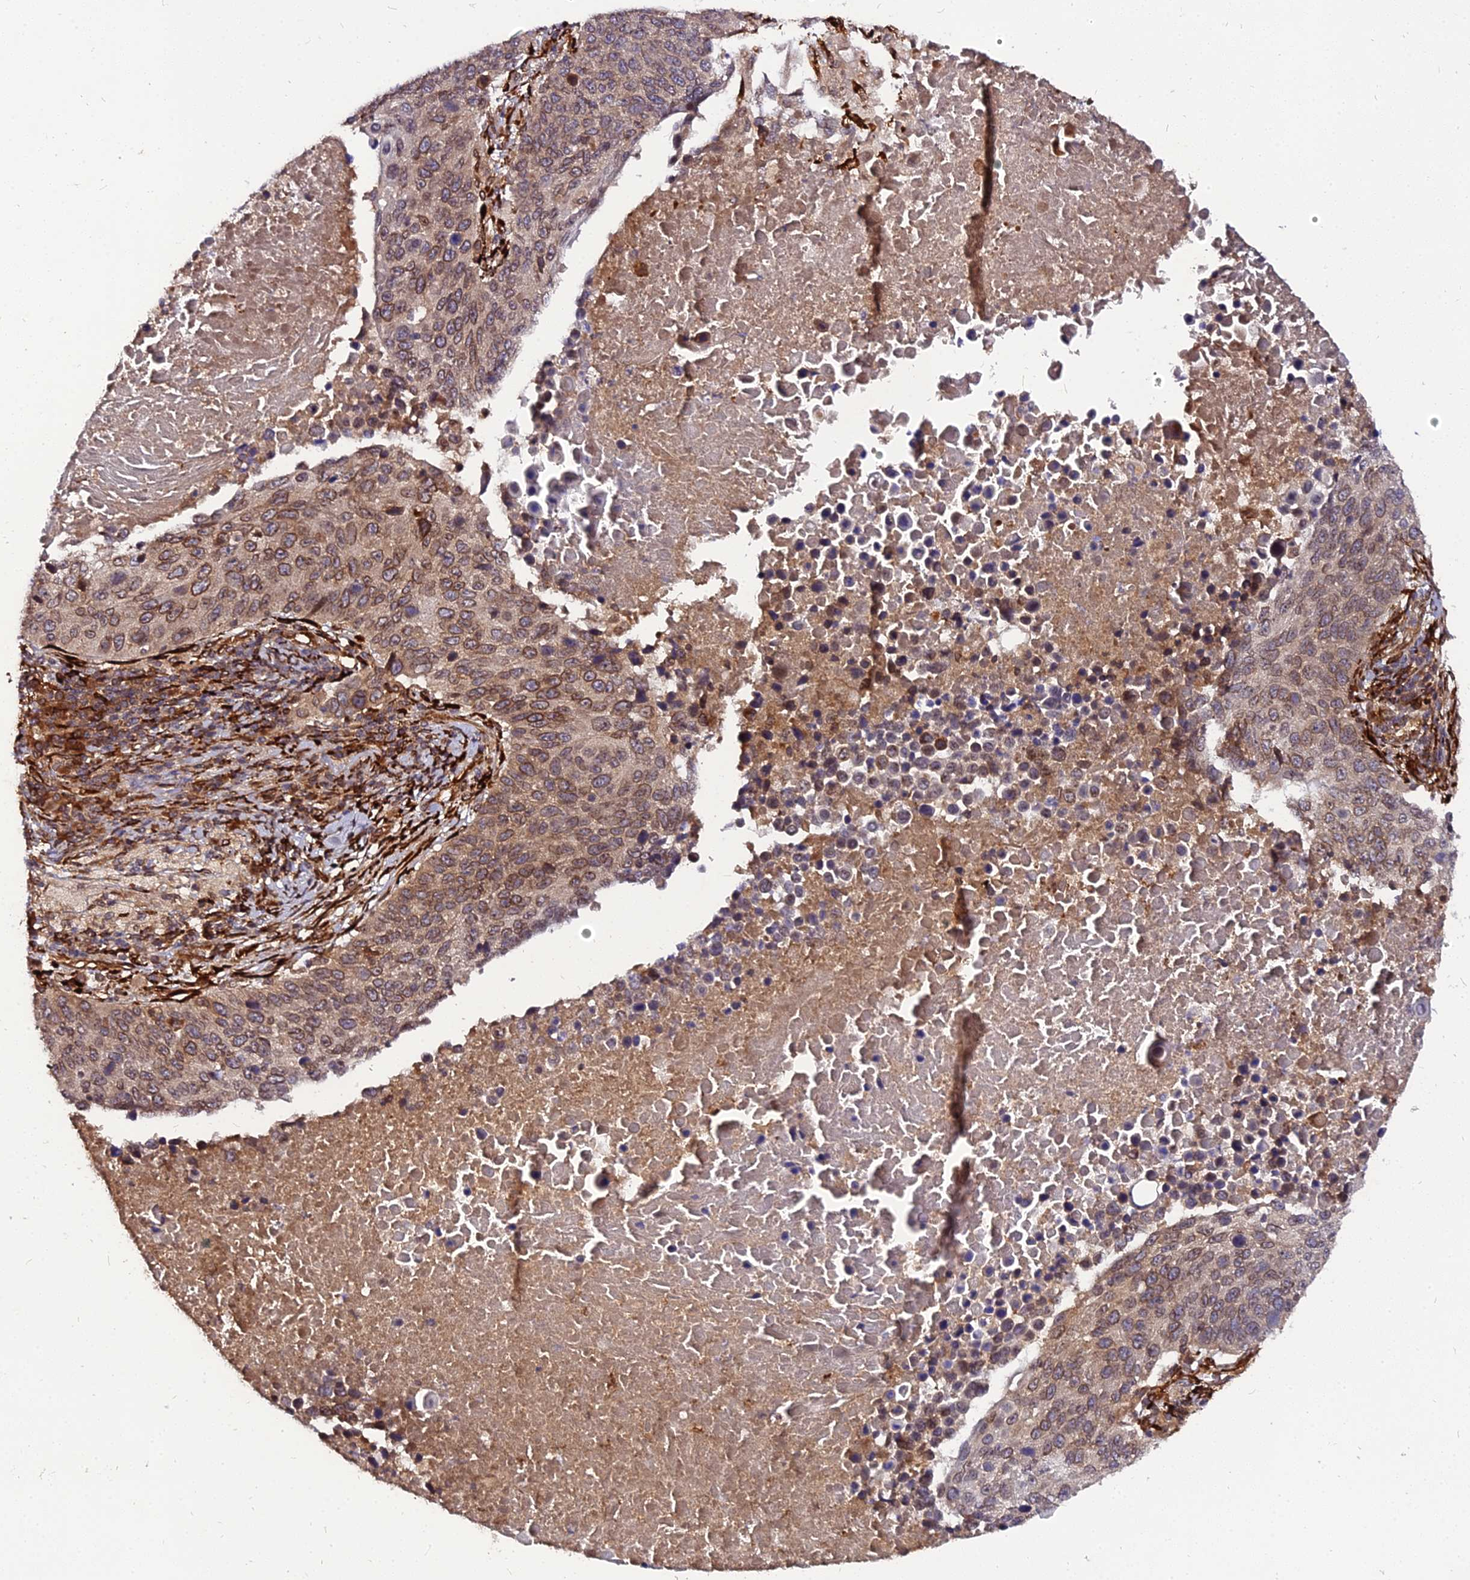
{"staining": {"intensity": "moderate", "quantity": ">75%", "location": "cytoplasmic/membranous,nuclear"}, "tissue": "lung cancer", "cell_type": "Tumor cells", "image_type": "cancer", "snomed": [{"axis": "morphology", "description": "Normal tissue, NOS"}, {"axis": "morphology", "description": "Squamous cell carcinoma, NOS"}, {"axis": "topography", "description": "Lymph node"}, {"axis": "topography", "description": "Lung"}], "caption": "This is a micrograph of immunohistochemistry (IHC) staining of lung squamous cell carcinoma, which shows moderate staining in the cytoplasmic/membranous and nuclear of tumor cells.", "gene": "PDE4D", "patient": {"sex": "male", "age": 66}}